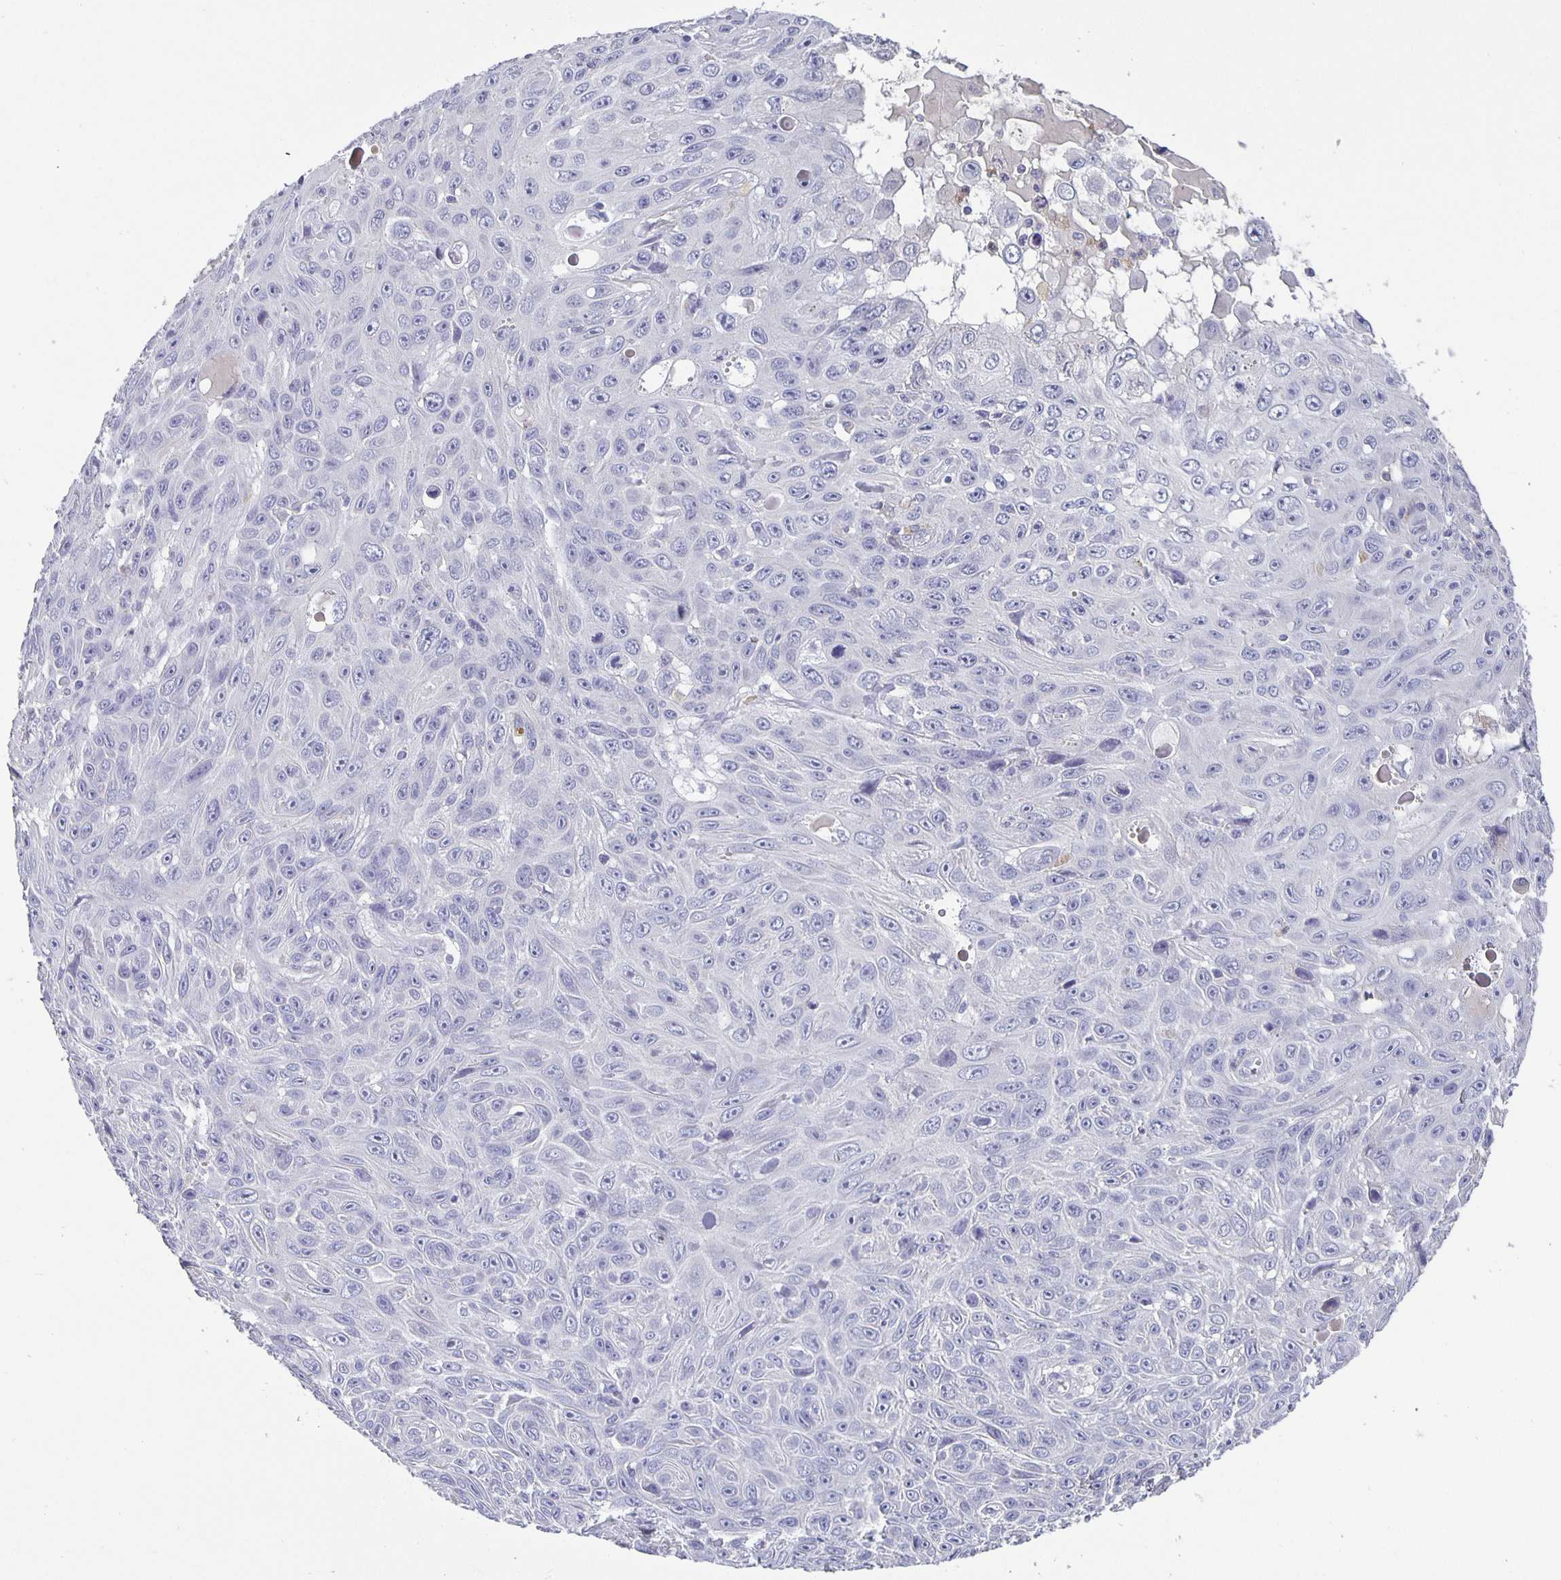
{"staining": {"intensity": "negative", "quantity": "none", "location": "none"}, "tissue": "skin cancer", "cell_type": "Tumor cells", "image_type": "cancer", "snomed": [{"axis": "morphology", "description": "Squamous cell carcinoma, NOS"}, {"axis": "topography", "description": "Skin"}], "caption": "There is no significant positivity in tumor cells of skin cancer. (Brightfield microscopy of DAB (3,3'-diaminobenzidine) immunohistochemistry (IHC) at high magnification).", "gene": "GDF15", "patient": {"sex": "male", "age": 82}}